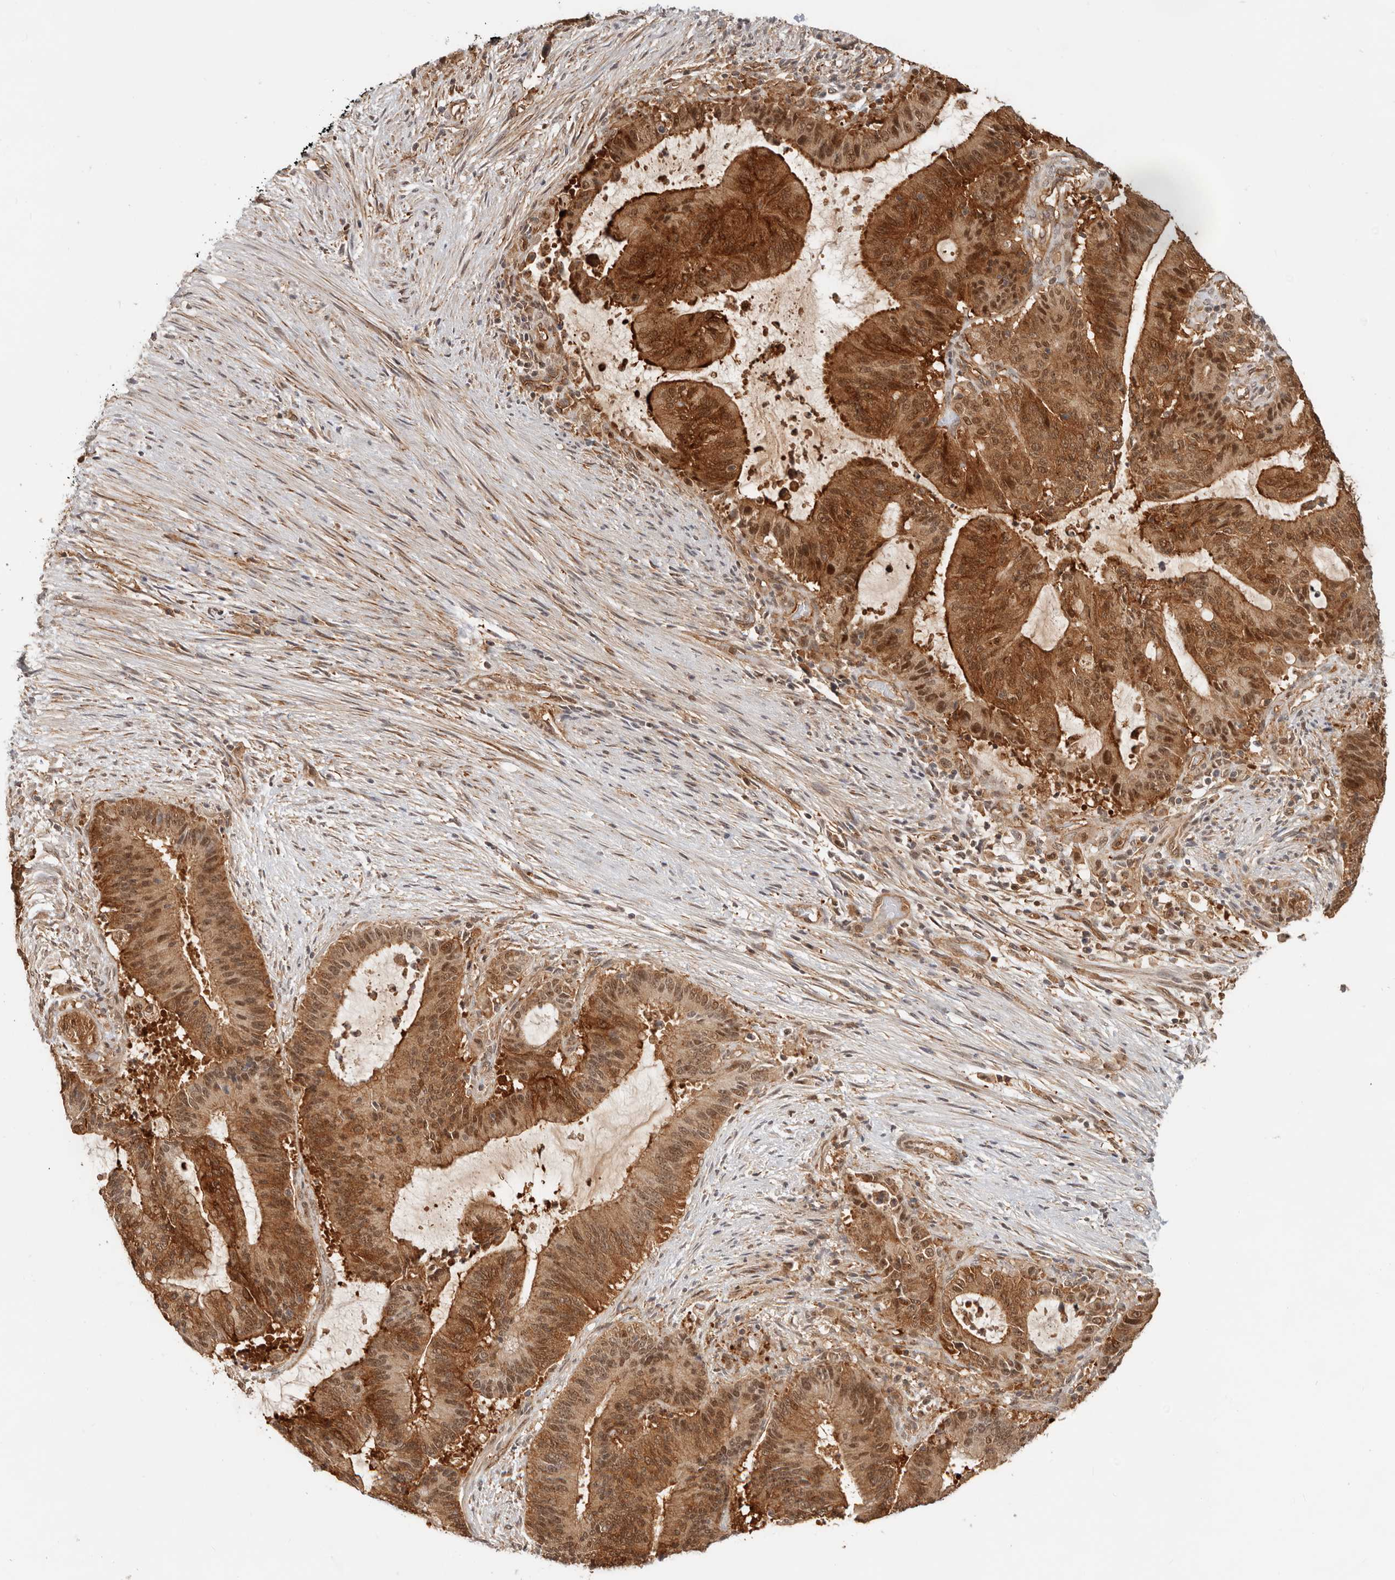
{"staining": {"intensity": "strong", "quantity": ">75%", "location": "cytoplasmic/membranous,nuclear"}, "tissue": "liver cancer", "cell_type": "Tumor cells", "image_type": "cancer", "snomed": [{"axis": "morphology", "description": "Normal tissue, NOS"}, {"axis": "morphology", "description": "Cholangiocarcinoma"}, {"axis": "topography", "description": "Liver"}, {"axis": "topography", "description": "Peripheral nerve tissue"}], "caption": "Immunohistochemistry (IHC) (DAB (3,3'-diaminobenzidine)) staining of liver cancer exhibits strong cytoplasmic/membranous and nuclear protein staining in about >75% of tumor cells. Immunohistochemistry stains the protein in brown and the nuclei are stained blue.", "gene": "HEXD", "patient": {"sex": "female", "age": 73}}